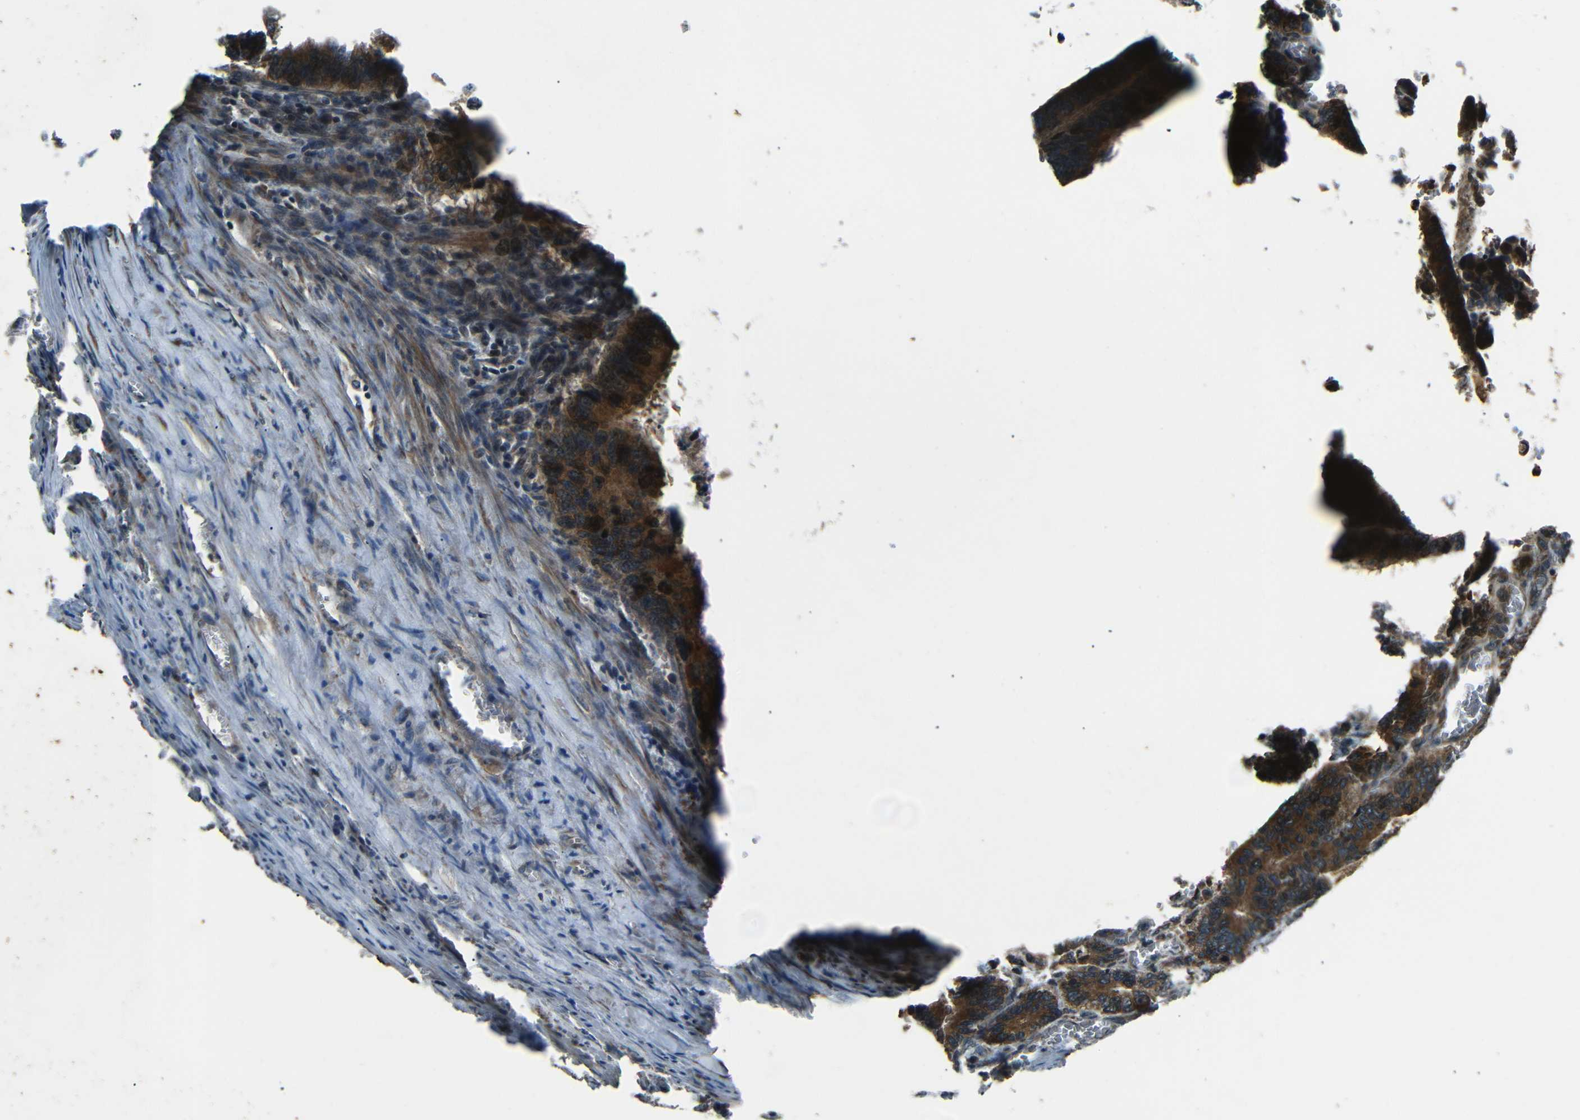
{"staining": {"intensity": "strong", "quantity": ">75%", "location": "cytoplasmic/membranous,nuclear"}, "tissue": "colorectal cancer", "cell_type": "Tumor cells", "image_type": "cancer", "snomed": [{"axis": "morphology", "description": "Adenocarcinoma, NOS"}, {"axis": "topography", "description": "Colon"}], "caption": "This is a histology image of immunohistochemistry (IHC) staining of colorectal cancer (adenocarcinoma), which shows strong expression in the cytoplasmic/membranous and nuclear of tumor cells.", "gene": "PLK2", "patient": {"sex": "male", "age": 72}}